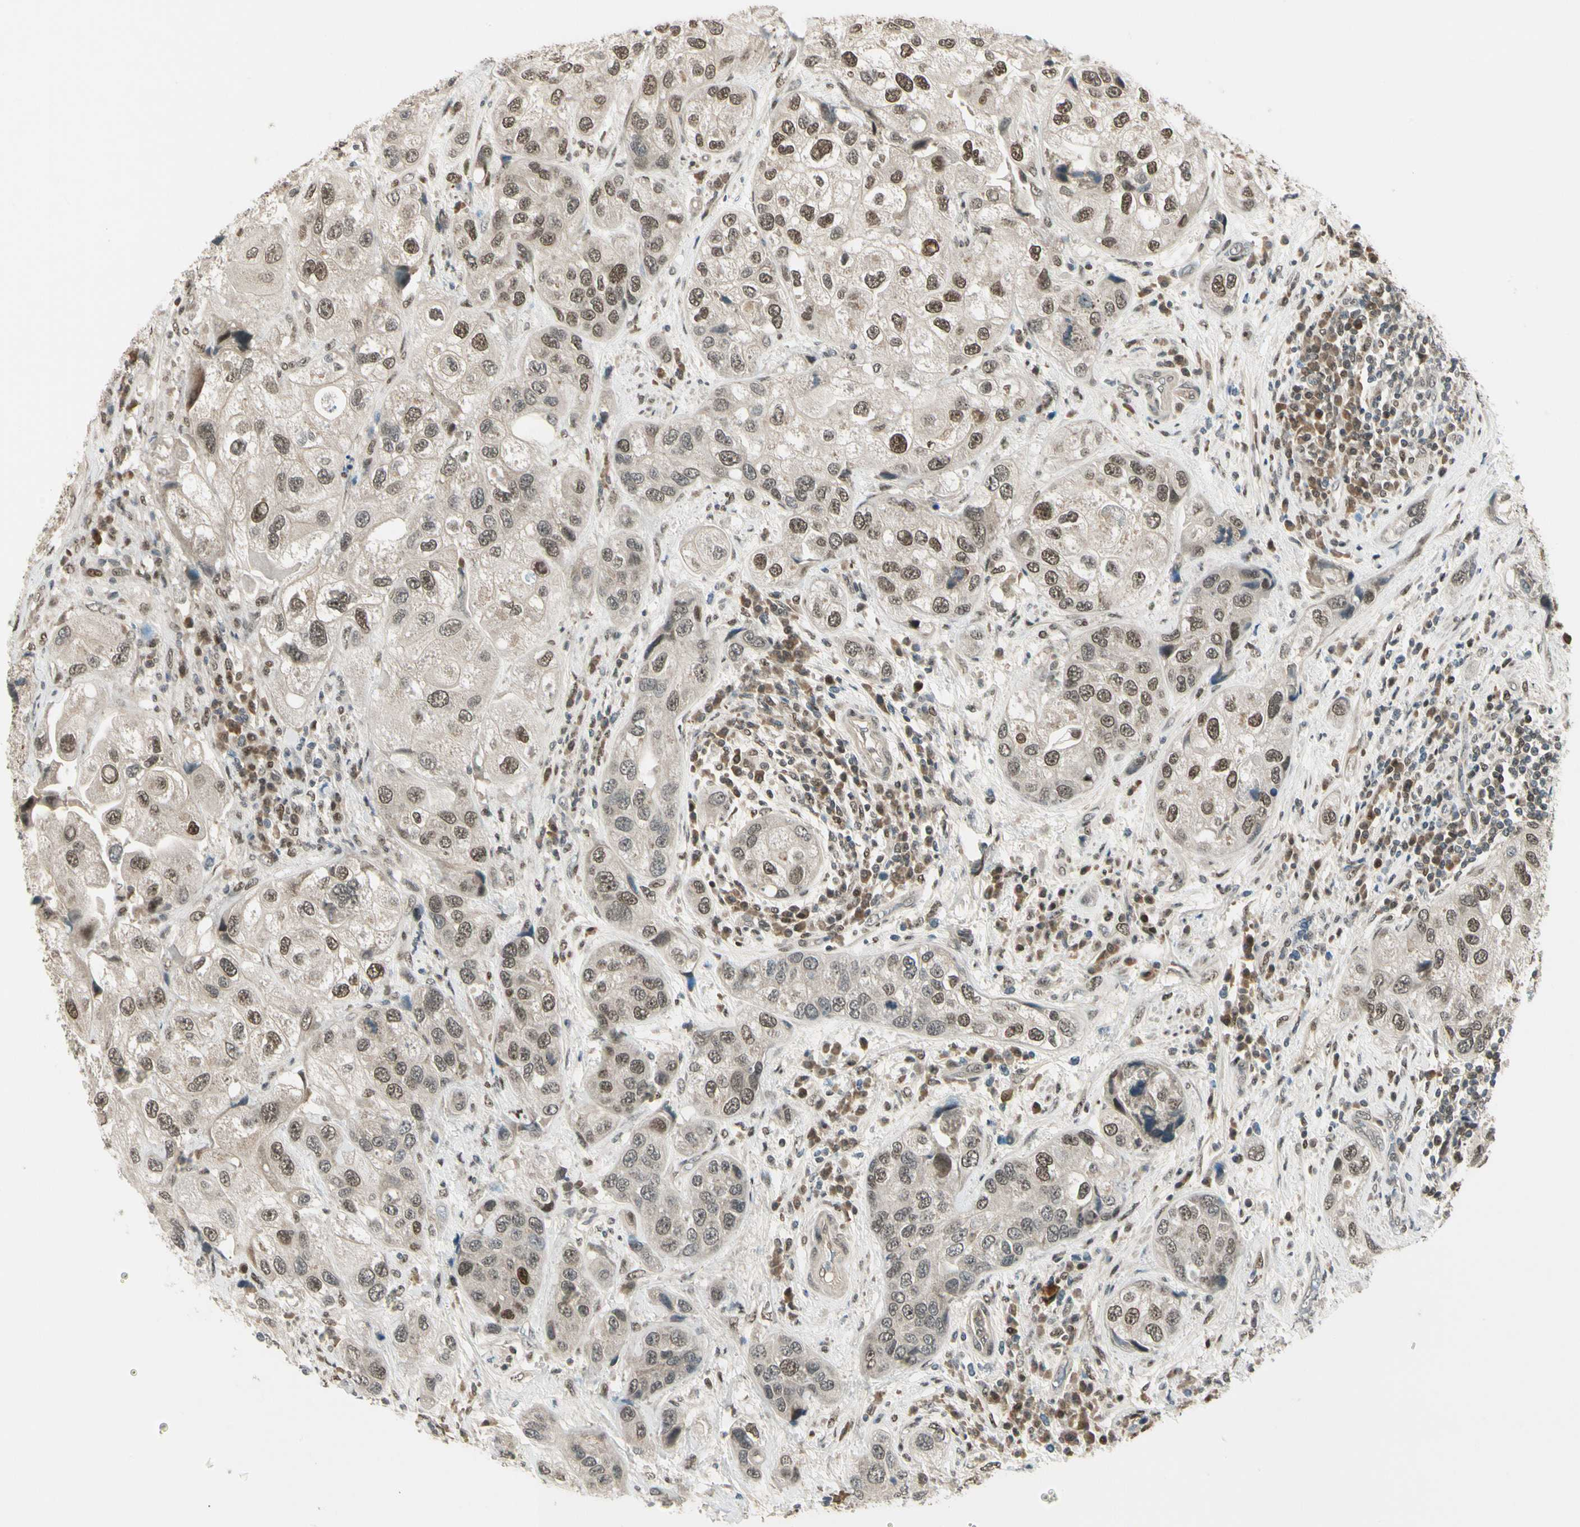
{"staining": {"intensity": "moderate", "quantity": ">75%", "location": "nuclear"}, "tissue": "urothelial cancer", "cell_type": "Tumor cells", "image_type": "cancer", "snomed": [{"axis": "morphology", "description": "Urothelial carcinoma, High grade"}, {"axis": "topography", "description": "Urinary bladder"}], "caption": "An image of urothelial cancer stained for a protein demonstrates moderate nuclear brown staining in tumor cells. (brown staining indicates protein expression, while blue staining denotes nuclei).", "gene": "GTF3A", "patient": {"sex": "female", "age": 64}}